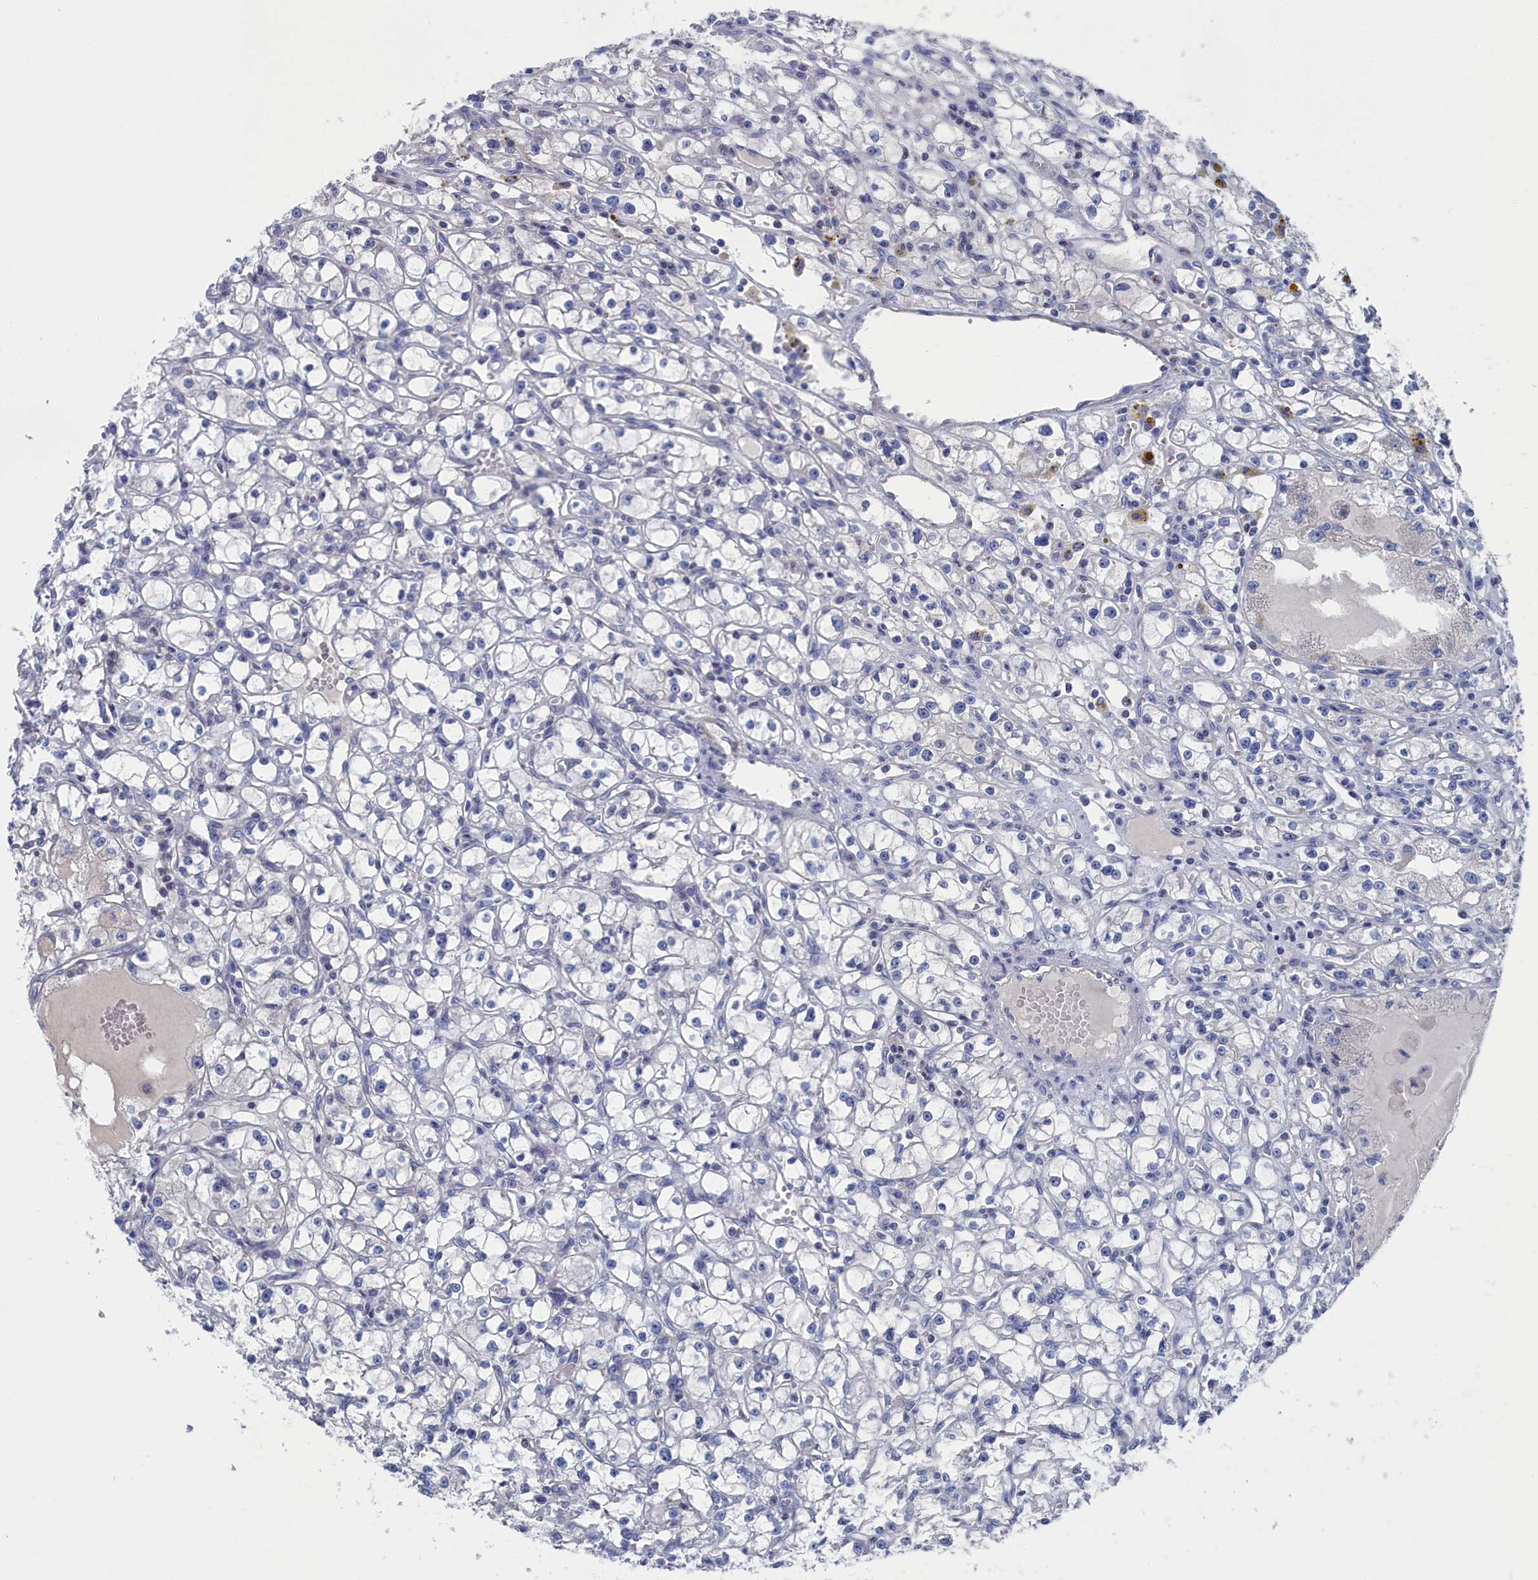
{"staining": {"intensity": "negative", "quantity": "none", "location": "none"}, "tissue": "renal cancer", "cell_type": "Tumor cells", "image_type": "cancer", "snomed": [{"axis": "morphology", "description": "Adenocarcinoma, NOS"}, {"axis": "topography", "description": "Kidney"}], "caption": "High power microscopy photomicrograph of an IHC micrograph of renal adenocarcinoma, revealing no significant positivity in tumor cells.", "gene": "CEND1", "patient": {"sex": "male", "age": 56}}